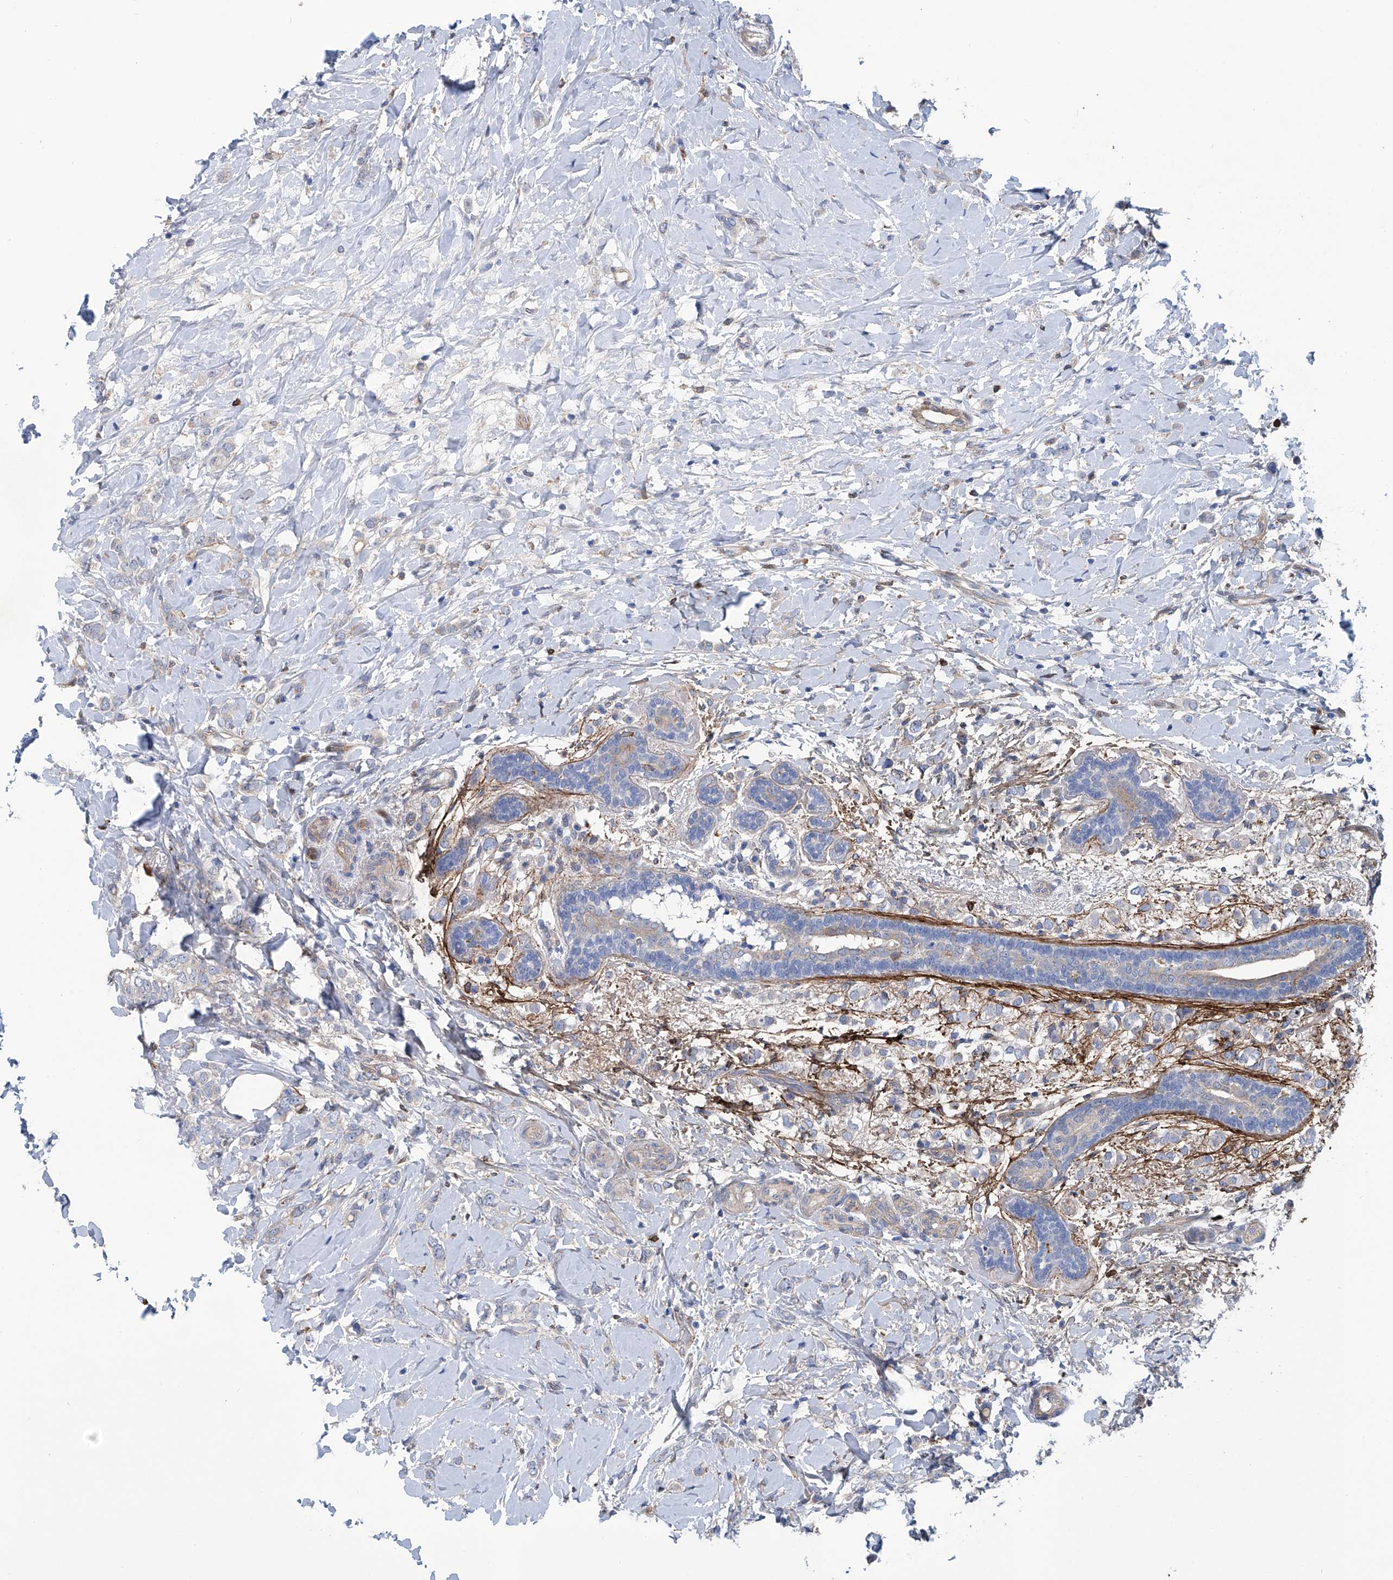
{"staining": {"intensity": "negative", "quantity": "none", "location": "none"}, "tissue": "breast cancer", "cell_type": "Tumor cells", "image_type": "cancer", "snomed": [{"axis": "morphology", "description": "Normal tissue, NOS"}, {"axis": "morphology", "description": "Lobular carcinoma"}, {"axis": "topography", "description": "Breast"}], "caption": "Breast cancer was stained to show a protein in brown. There is no significant expression in tumor cells.", "gene": "TNN", "patient": {"sex": "female", "age": 47}}